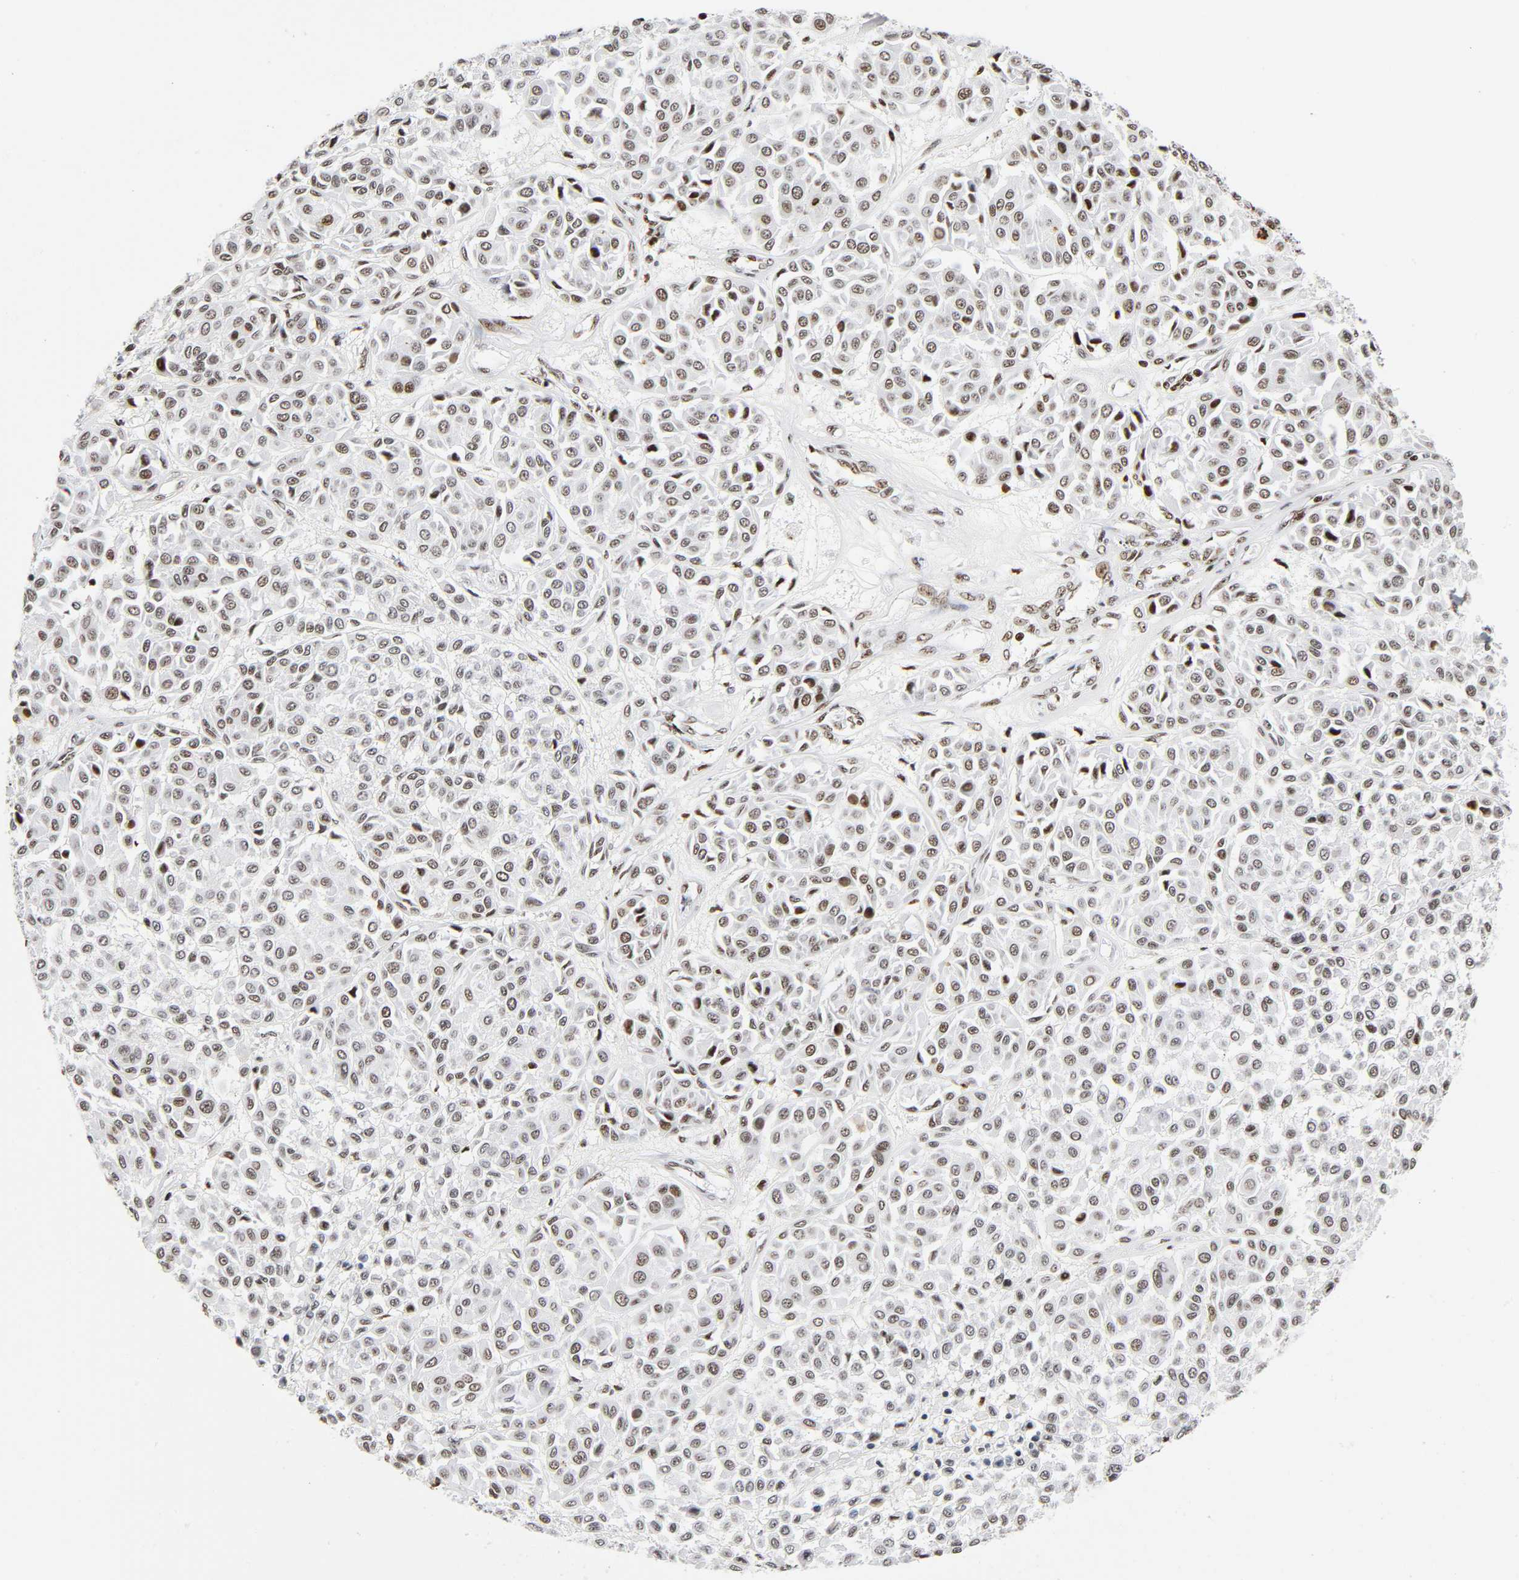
{"staining": {"intensity": "moderate", "quantity": ">75%", "location": "nuclear"}, "tissue": "melanoma", "cell_type": "Tumor cells", "image_type": "cancer", "snomed": [{"axis": "morphology", "description": "Malignant melanoma, Metastatic site"}, {"axis": "topography", "description": "Soft tissue"}], "caption": "The photomicrograph displays immunohistochemical staining of melanoma. There is moderate nuclear positivity is seen in about >75% of tumor cells. Immunohistochemistry (ihc) stains the protein of interest in brown and the nuclei are stained blue.", "gene": "UBTF", "patient": {"sex": "male", "age": 41}}